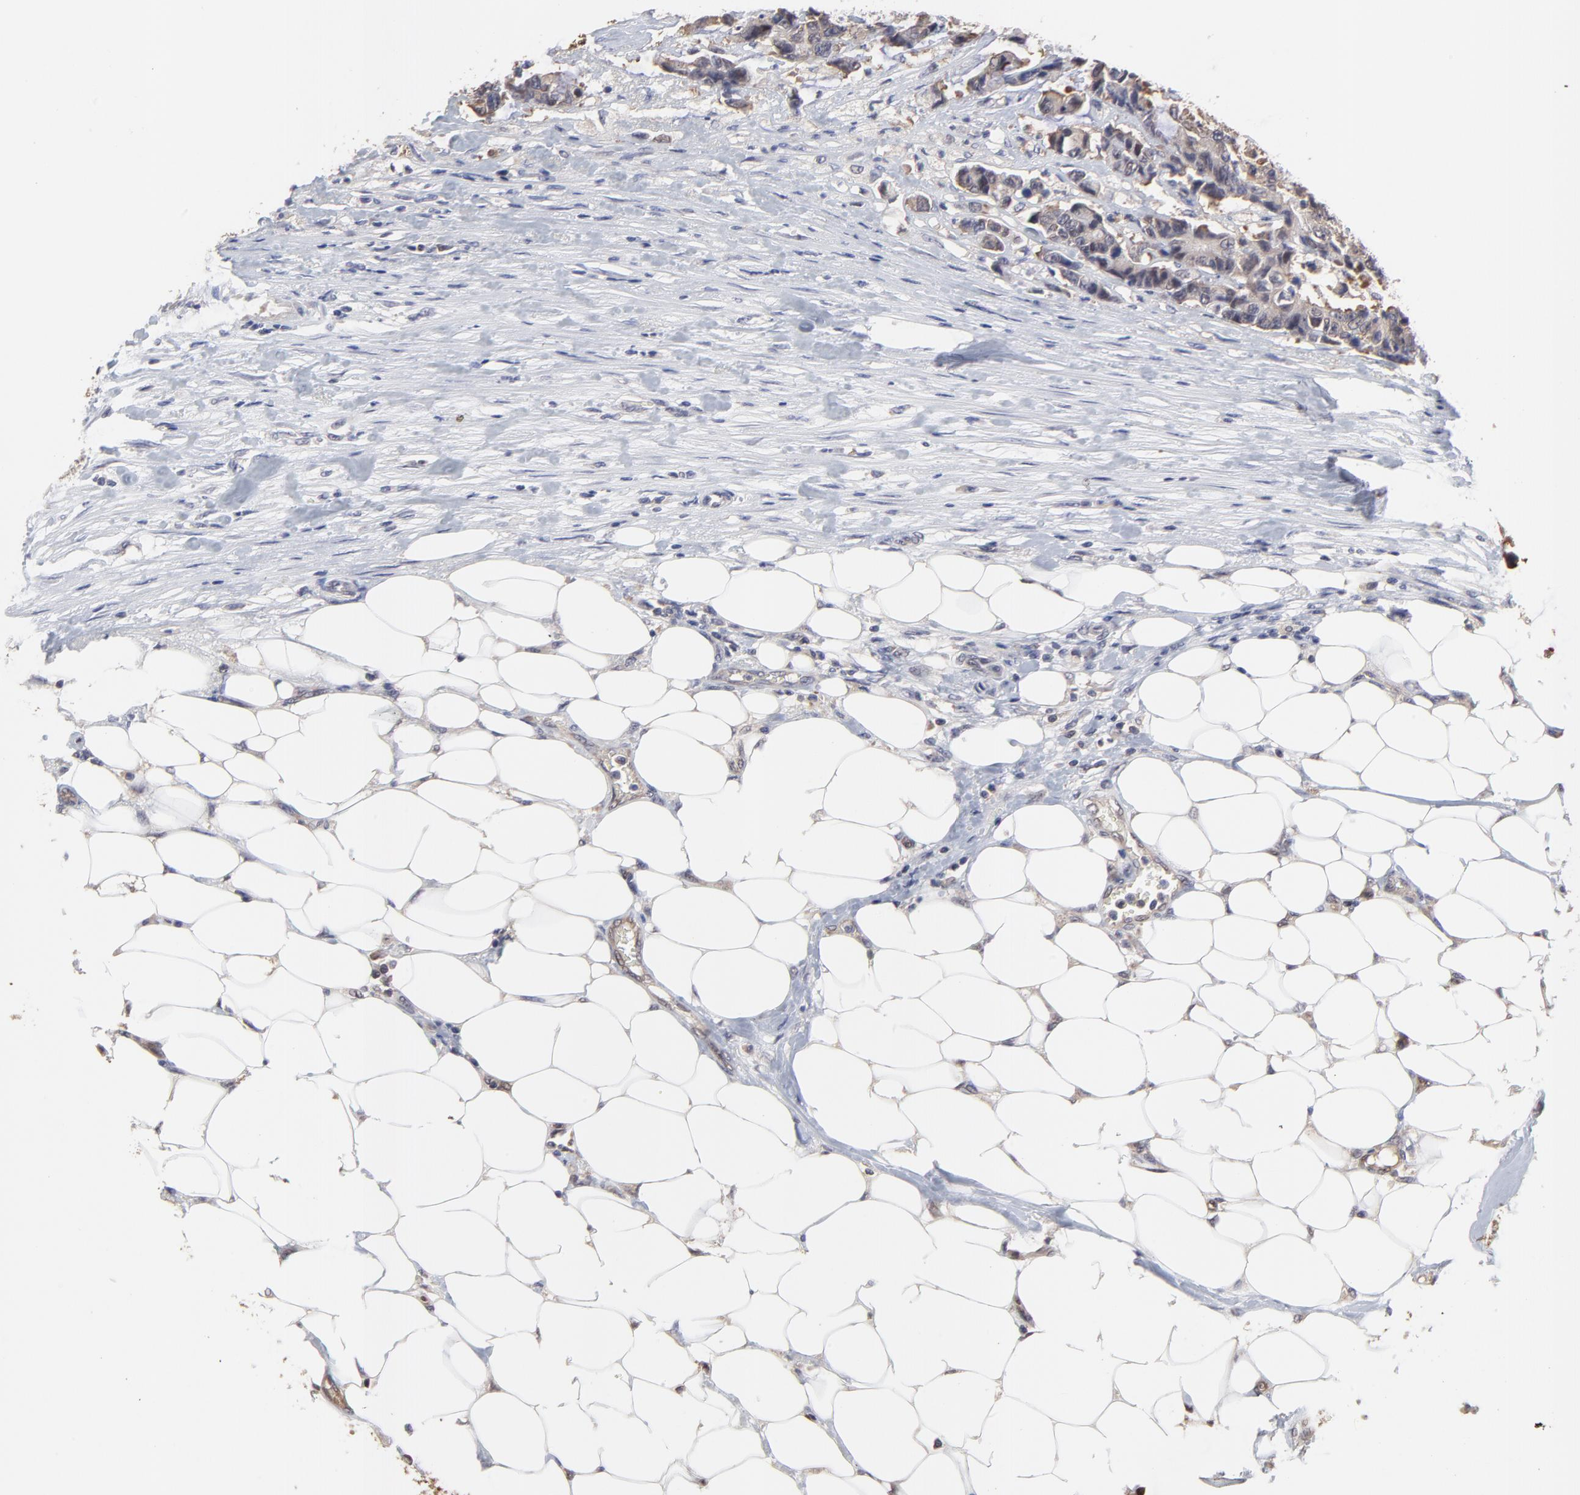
{"staining": {"intensity": "weak", "quantity": "25%-75%", "location": "cytoplasmic/membranous"}, "tissue": "colorectal cancer", "cell_type": "Tumor cells", "image_type": "cancer", "snomed": [{"axis": "morphology", "description": "Adenocarcinoma, NOS"}, {"axis": "topography", "description": "Colon"}], "caption": "High-power microscopy captured an IHC photomicrograph of colorectal cancer, revealing weak cytoplasmic/membranous positivity in about 25%-75% of tumor cells.", "gene": "CCT2", "patient": {"sex": "female", "age": 86}}